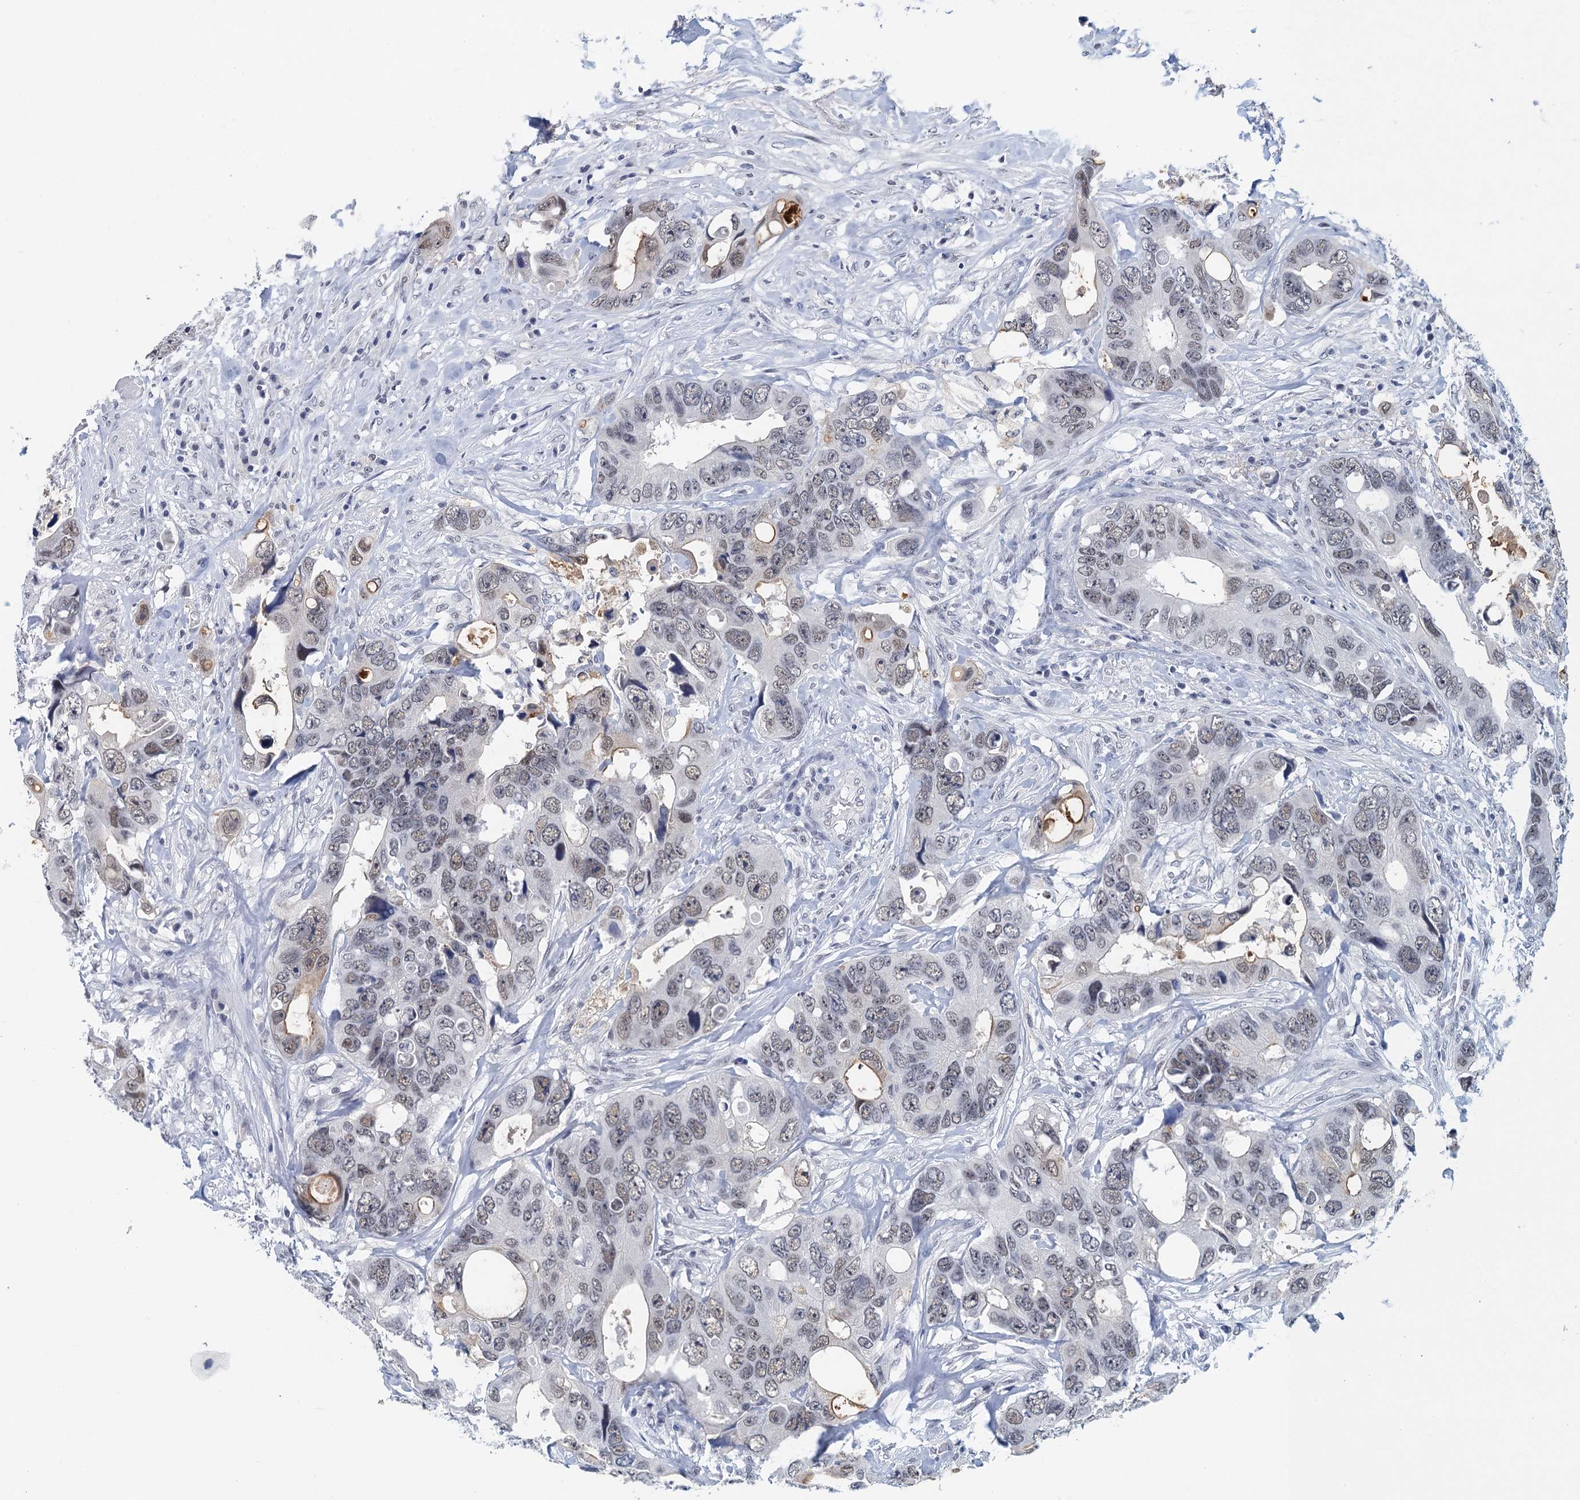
{"staining": {"intensity": "weak", "quantity": "25%-75%", "location": "nuclear"}, "tissue": "colorectal cancer", "cell_type": "Tumor cells", "image_type": "cancer", "snomed": [{"axis": "morphology", "description": "Adenocarcinoma, NOS"}, {"axis": "topography", "description": "Rectum"}], "caption": "Immunohistochemical staining of human colorectal adenocarcinoma exhibits low levels of weak nuclear protein positivity in about 25%-75% of tumor cells.", "gene": "EPS8L1", "patient": {"sex": "male", "age": 57}}